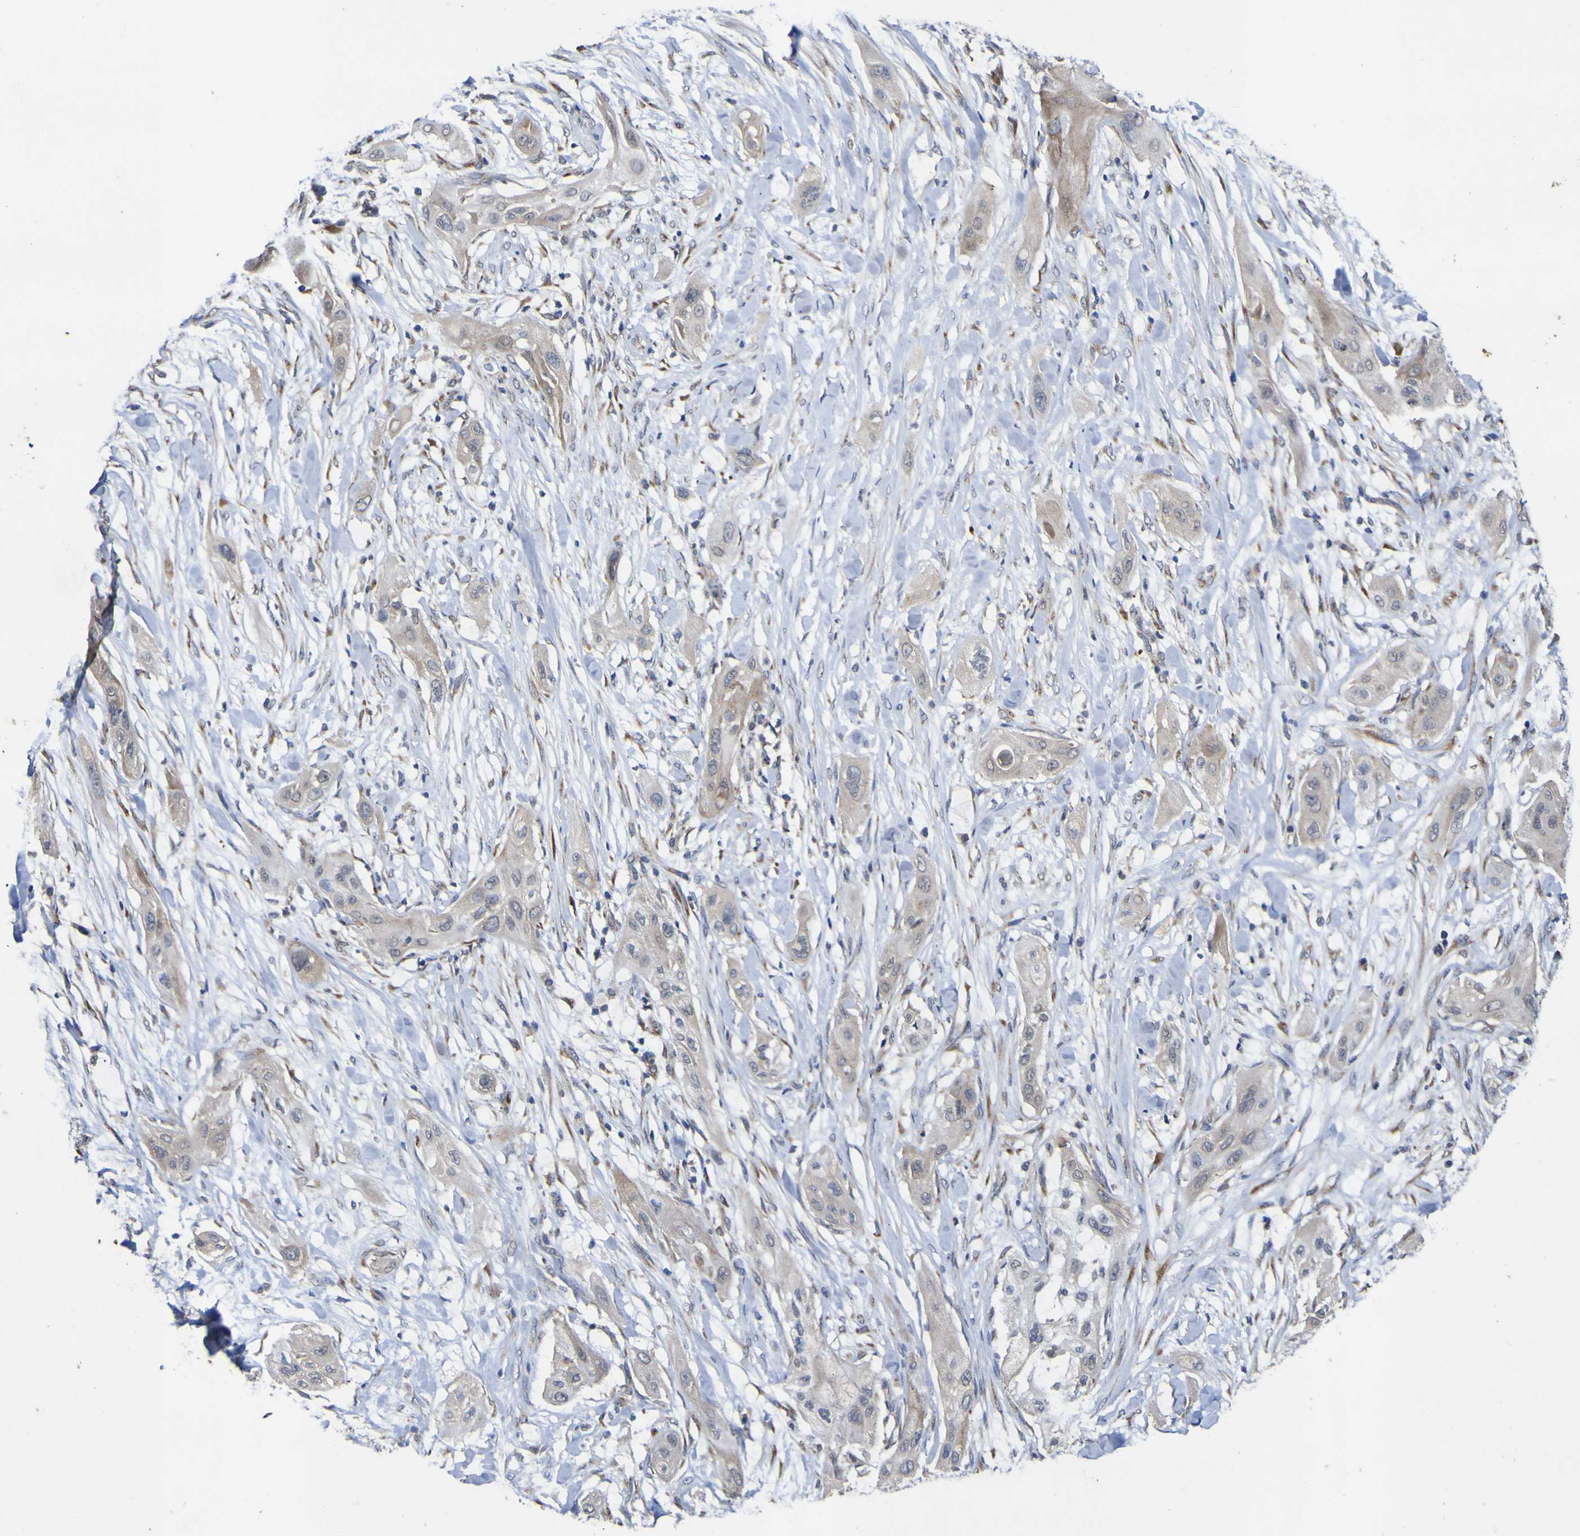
{"staining": {"intensity": "weak", "quantity": ">75%", "location": "cytoplasmic/membranous"}, "tissue": "lung cancer", "cell_type": "Tumor cells", "image_type": "cancer", "snomed": [{"axis": "morphology", "description": "Squamous cell carcinoma, NOS"}, {"axis": "topography", "description": "Lung"}], "caption": "This is an image of IHC staining of lung squamous cell carcinoma, which shows weak staining in the cytoplasmic/membranous of tumor cells.", "gene": "IRAK2", "patient": {"sex": "female", "age": 47}}